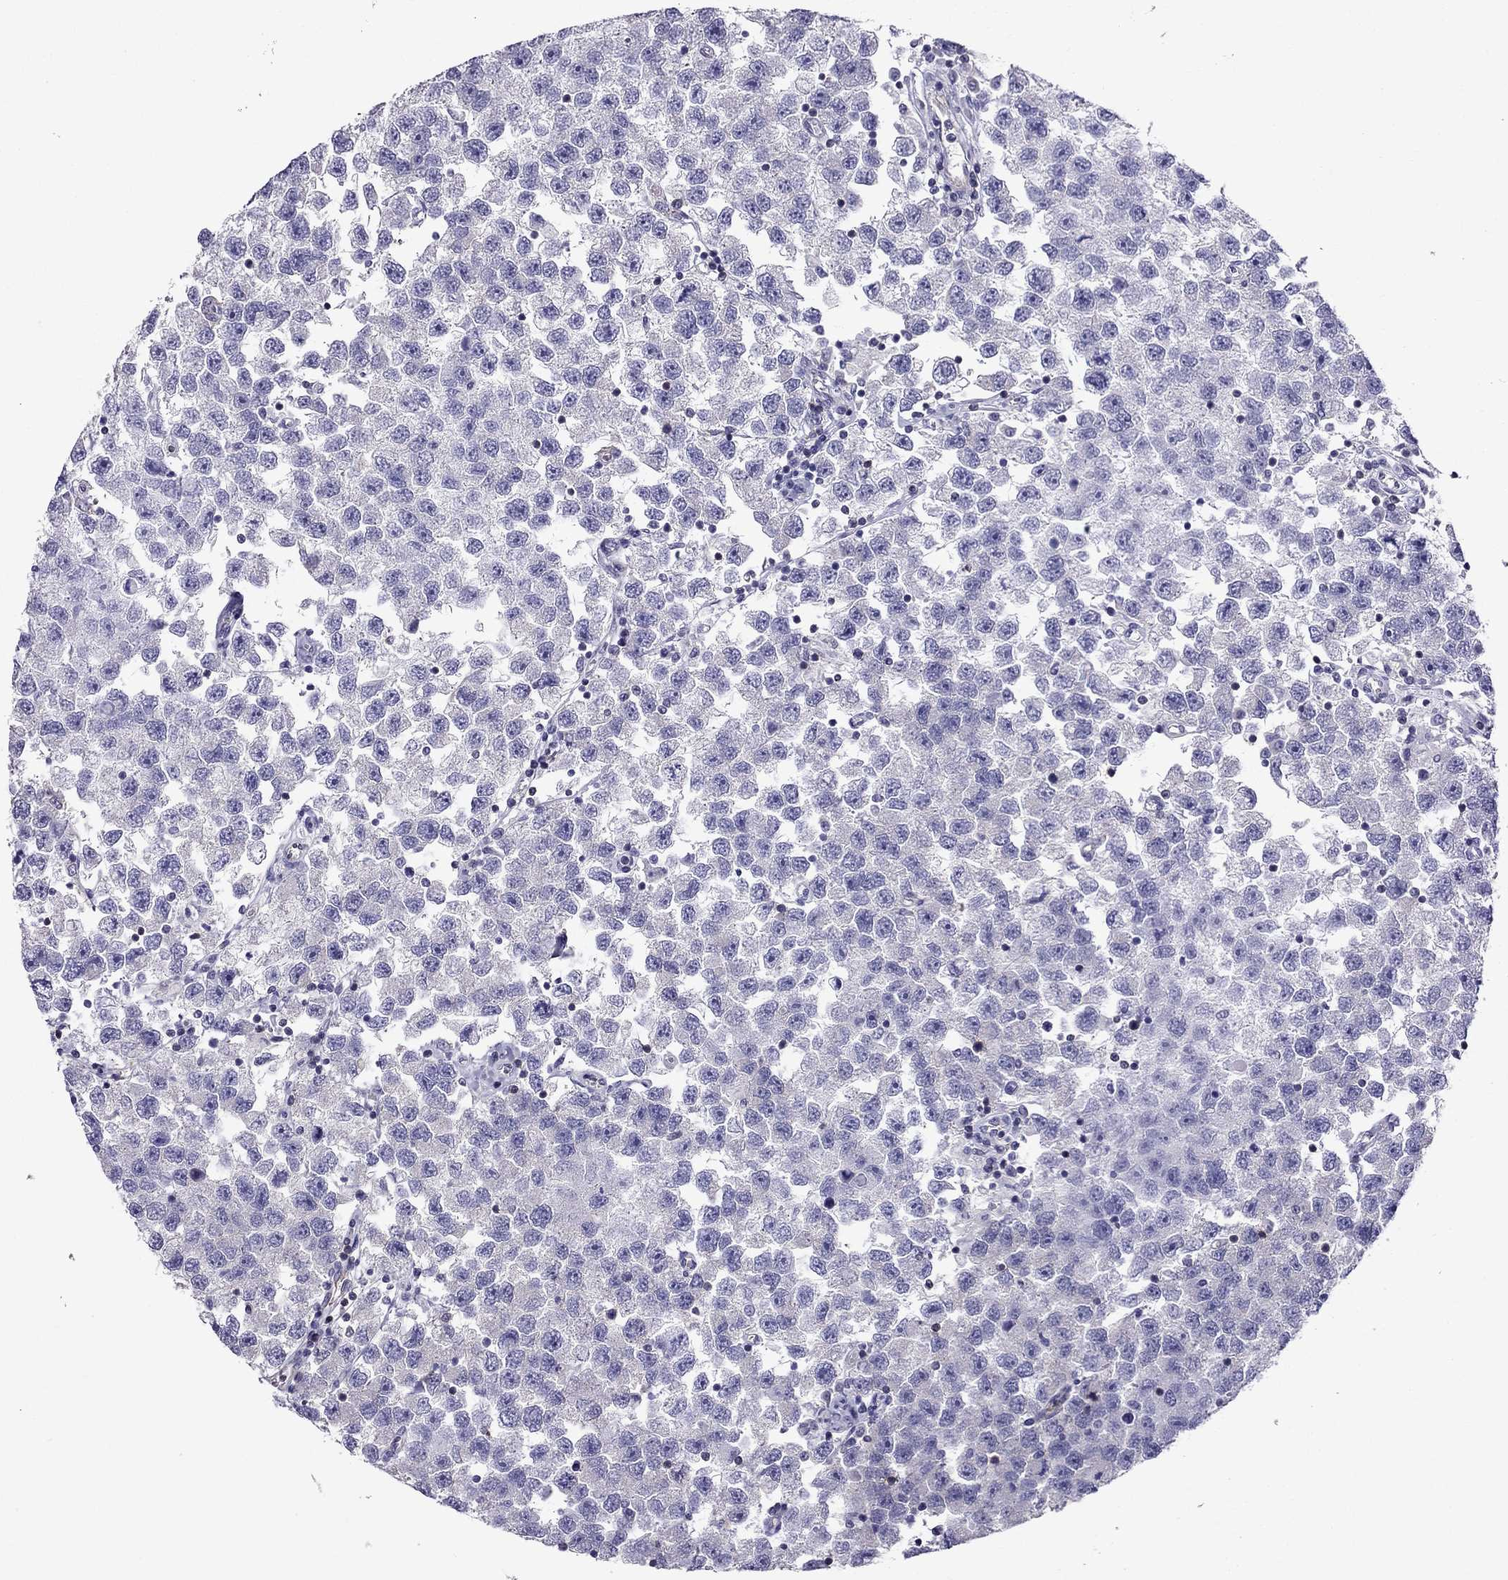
{"staining": {"intensity": "negative", "quantity": "none", "location": "none"}, "tissue": "testis cancer", "cell_type": "Tumor cells", "image_type": "cancer", "snomed": [{"axis": "morphology", "description": "Seminoma, NOS"}, {"axis": "topography", "description": "Testis"}], "caption": "The immunohistochemistry micrograph has no significant staining in tumor cells of testis cancer tissue.", "gene": "AAK1", "patient": {"sex": "male", "age": 26}}